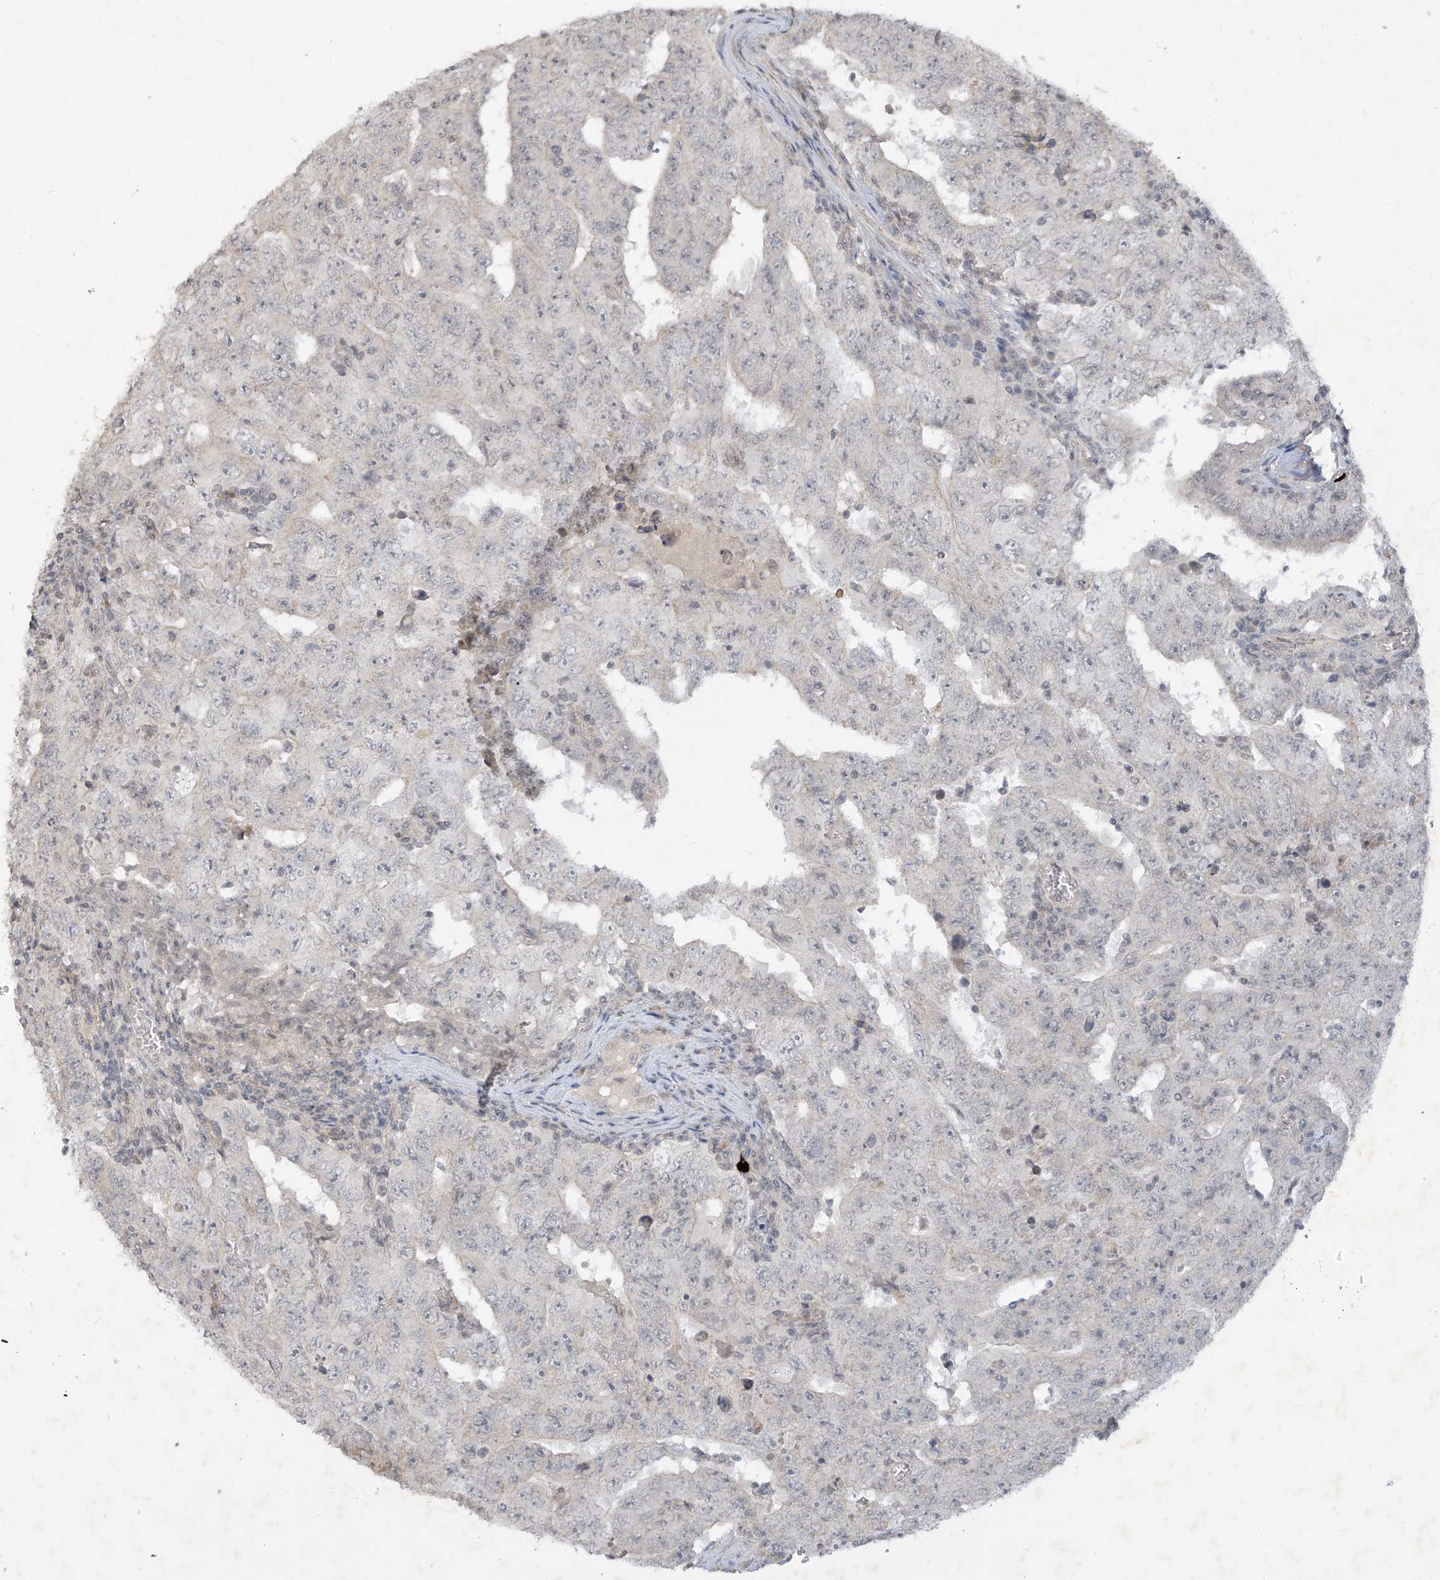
{"staining": {"intensity": "negative", "quantity": "none", "location": "none"}, "tissue": "testis cancer", "cell_type": "Tumor cells", "image_type": "cancer", "snomed": [{"axis": "morphology", "description": "Carcinoma, Embryonal, NOS"}, {"axis": "topography", "description": "Testis"}], "caption": "IHC of testis embryonal carcinoma shows no expression in tumor cells.", "gene": "DGKQ", "patient": {"sex": "male", "age": 26}}